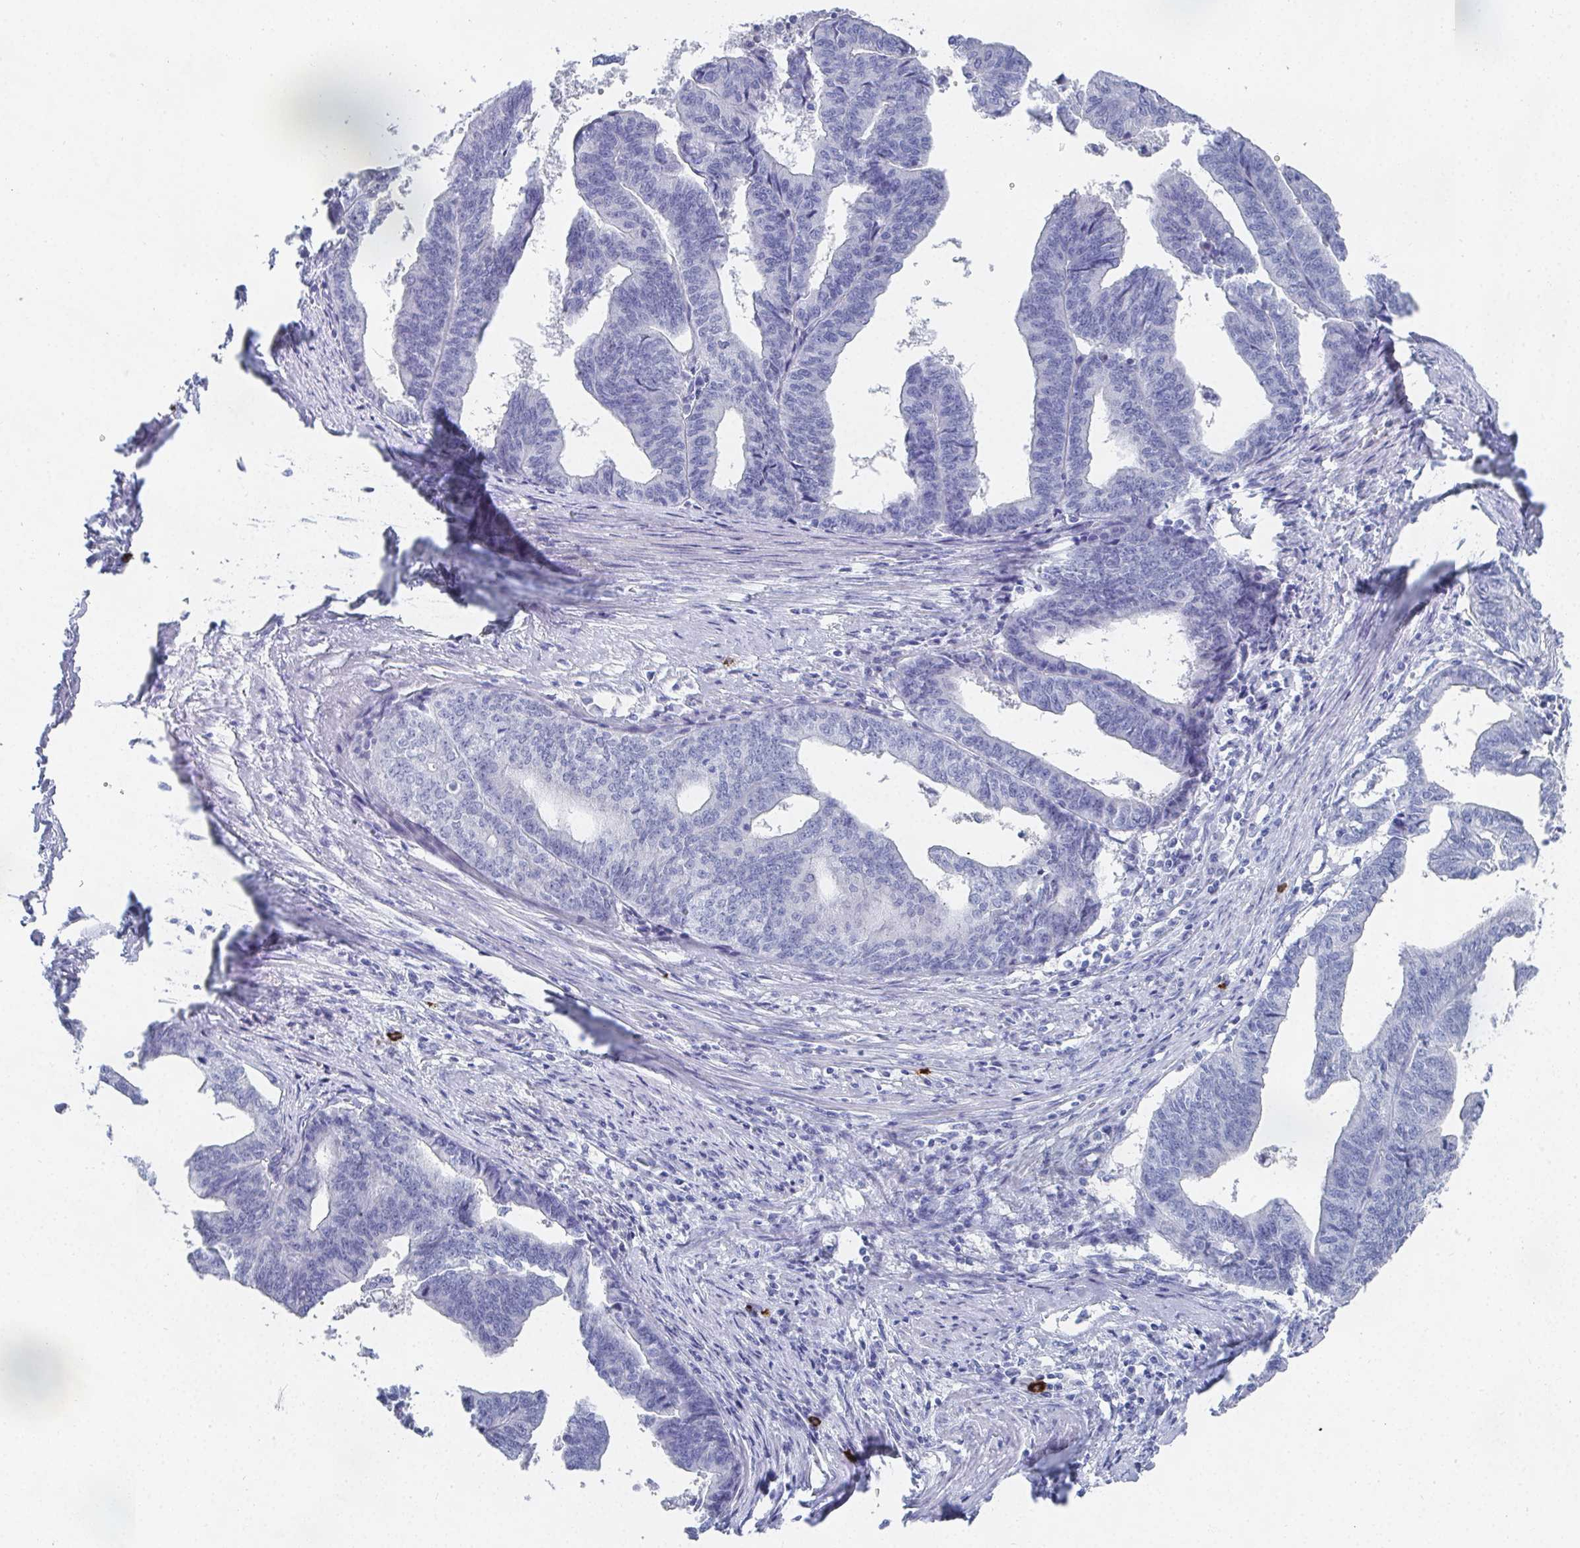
{"staining": {"intensity": "negative", "quantity": "none", "location": "none"}, "tissue": "endometrial cancer", "cell_type": "Tumor cells", "image_type": "cancer", "snomed": [{"axis": "morphology", "description": "Adenocarcinoma, NOS"}, {"axis": "topography", "description": "Endometrium"}], "caption": "Endometrial adenocarcinoma was stained to show a protein in brown. There is no significant positivity in tumor cells. Brightfield microscopy of immunohistochemistry (IHC) stained with DAB (brown) and hematoxylin (blue), captured at high magnification.", "gene": "GRIA1", "patient": {"sex": "female", "age": 65}}